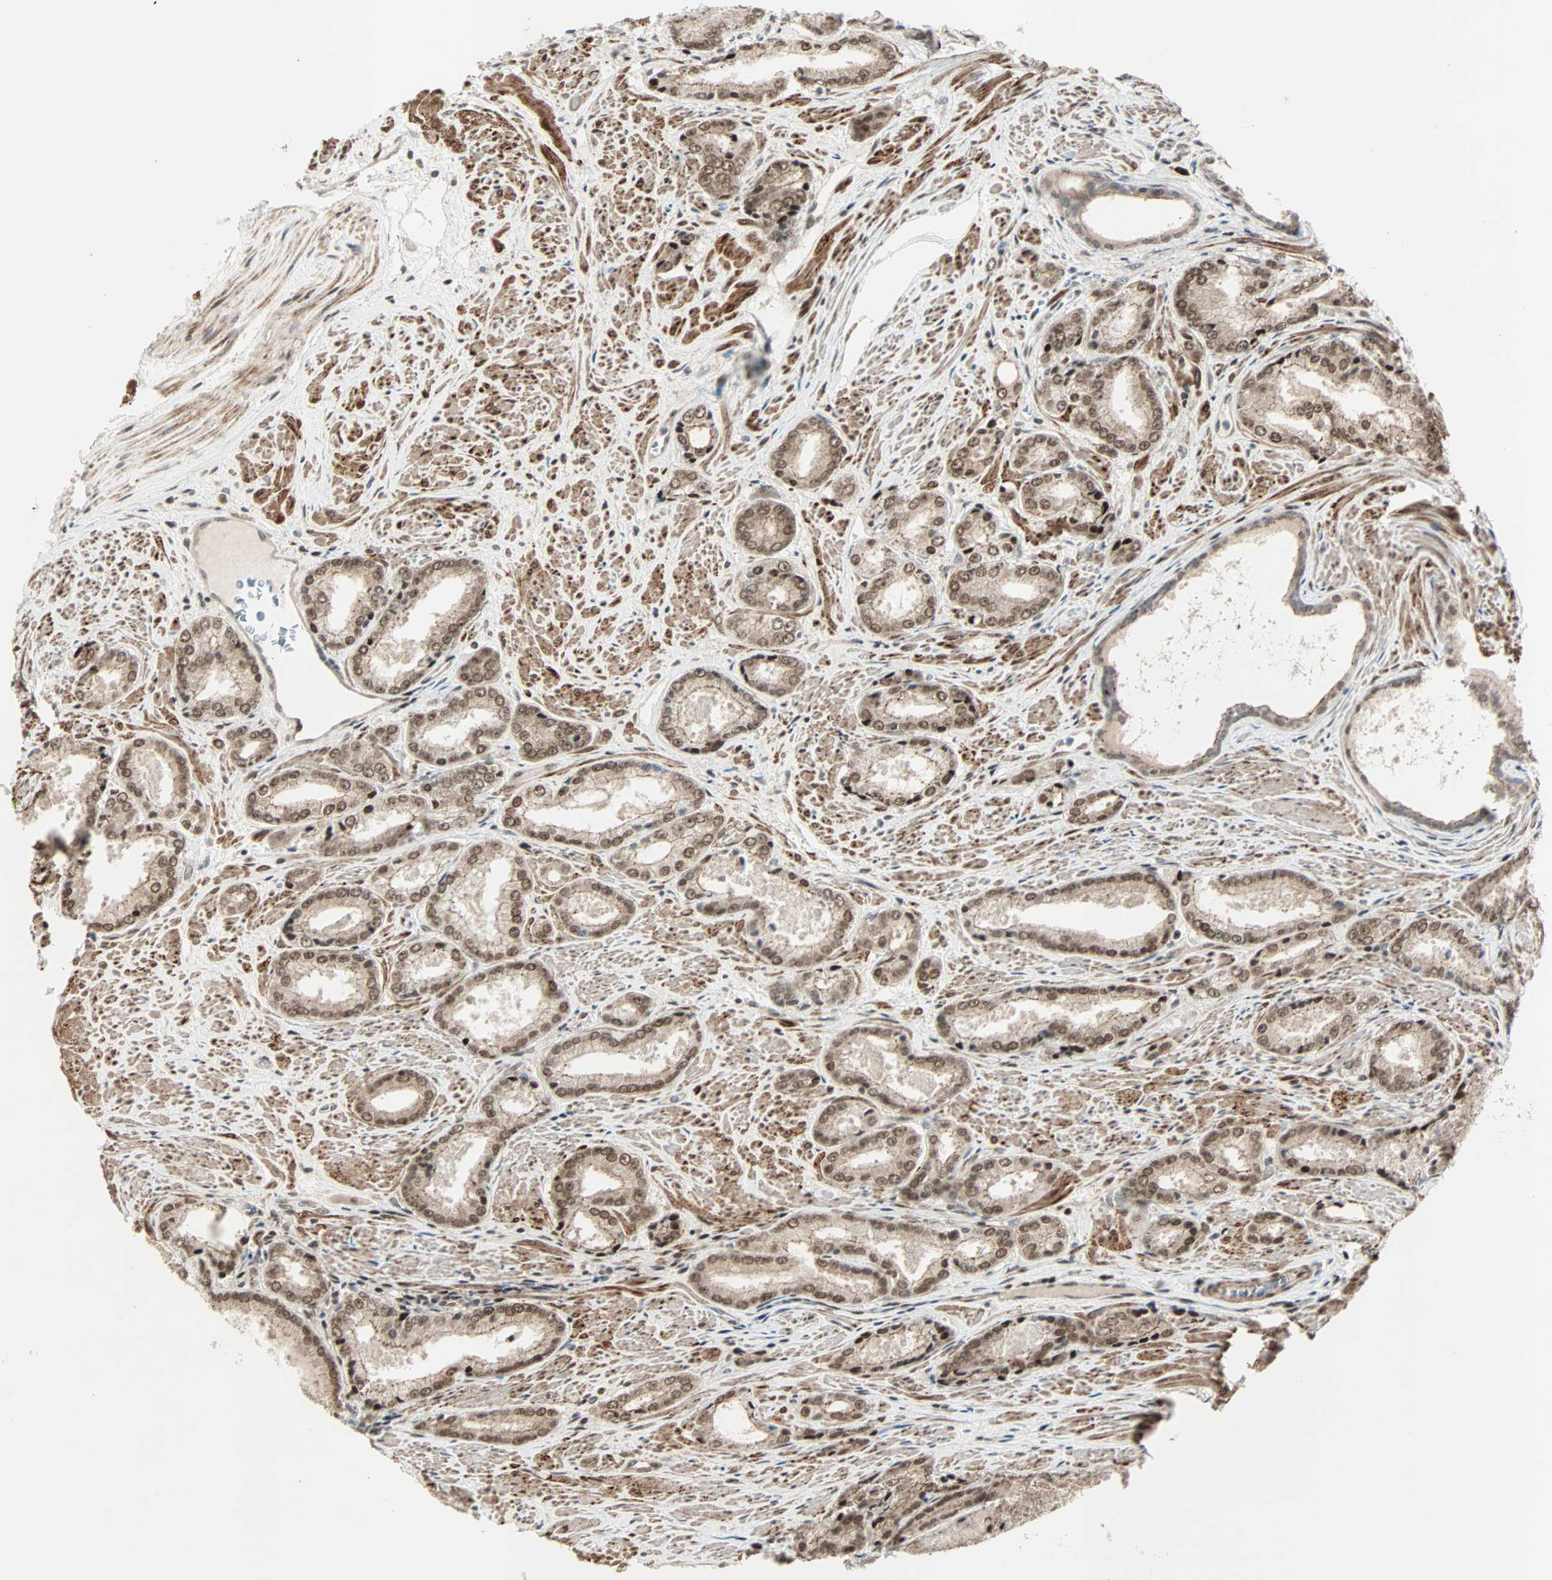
{"staining": {"intensity": "moderate", "quantity": ">75%", "location": "cytoplasmic/membranous,nuclear"}, "tissue": "prostate cancer", "cell_type": "Tumor cells", "image_type": "cancer", "snomed": [{"axis": "morphology", "description": "Adenocarcinoma, Low grade"}, {"axis": "topography", "description": "Prostate"}], "caption": "IHC photomicrograph of neoplastic tissue: human prostate adenocarcinoma (low-grade) stained using IHC demonstrates medium levels of moderate protein expression localized specifically in the cytoplasmic/membranous and nuclear of tumor cells, appearing as a cytoplasmic/membranous and nuclear brown color.", "gene": "CBX4", "patient": {"sex": "male", "age": 64}}